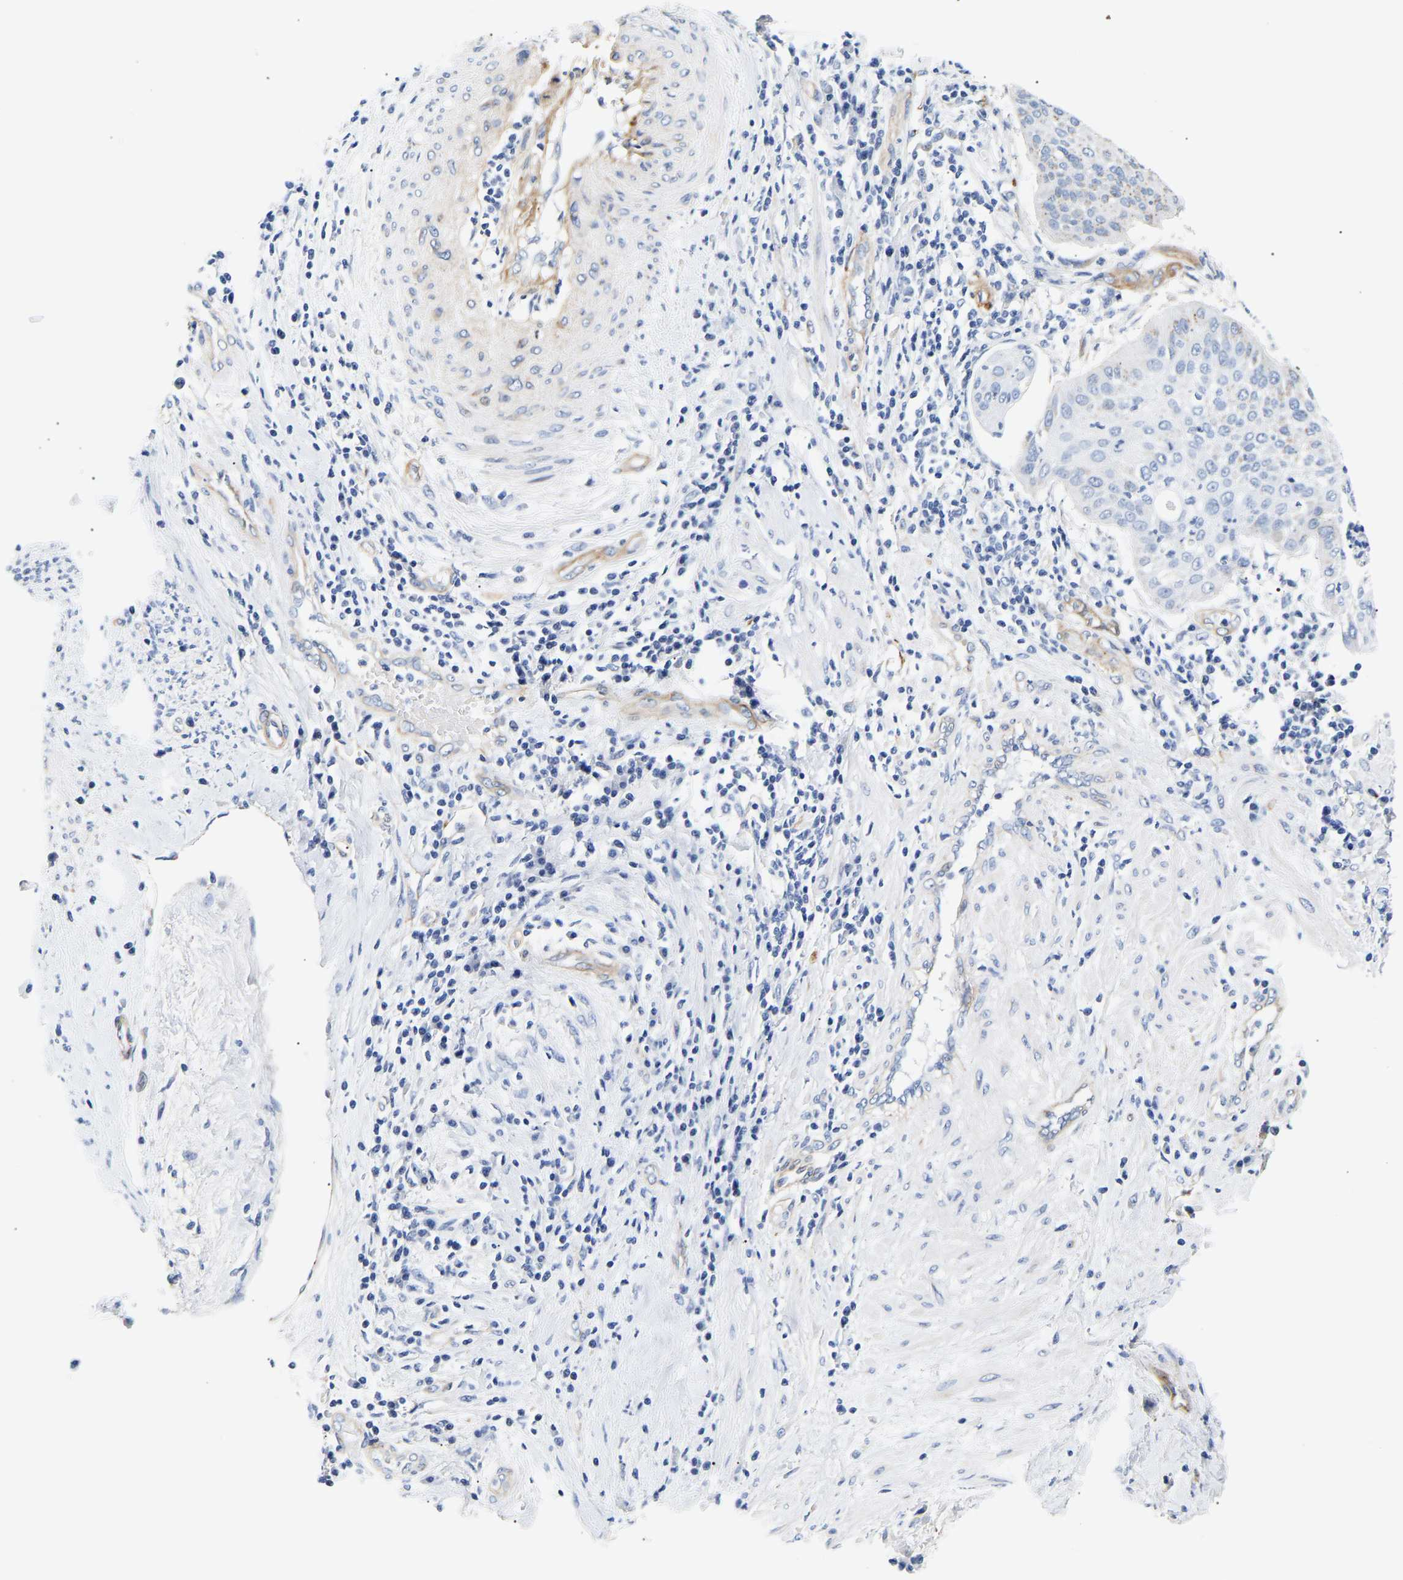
{"staining": {"intensity": "negative", "quantity": "none", "location": "none"}, "tissue": "cervical cancer", "cell_type": "Tumor cells", "image_type": "cancer", "snomed": [{"axis": "morphology", "description": "Normal tissue, NOS"}, {"axis": "morphology", "description": "Squamous cell carcinoma, NOS"}, {"axis": "topography", "description": "Cervix"}], "caption": "Cervical cancer (squamous cell carcinoma) was stained to show a protein in brown. There is no significant staining in tumor cells.", "gene": "IGFBP7", "patient": {"sex": "female", "age": 39}}